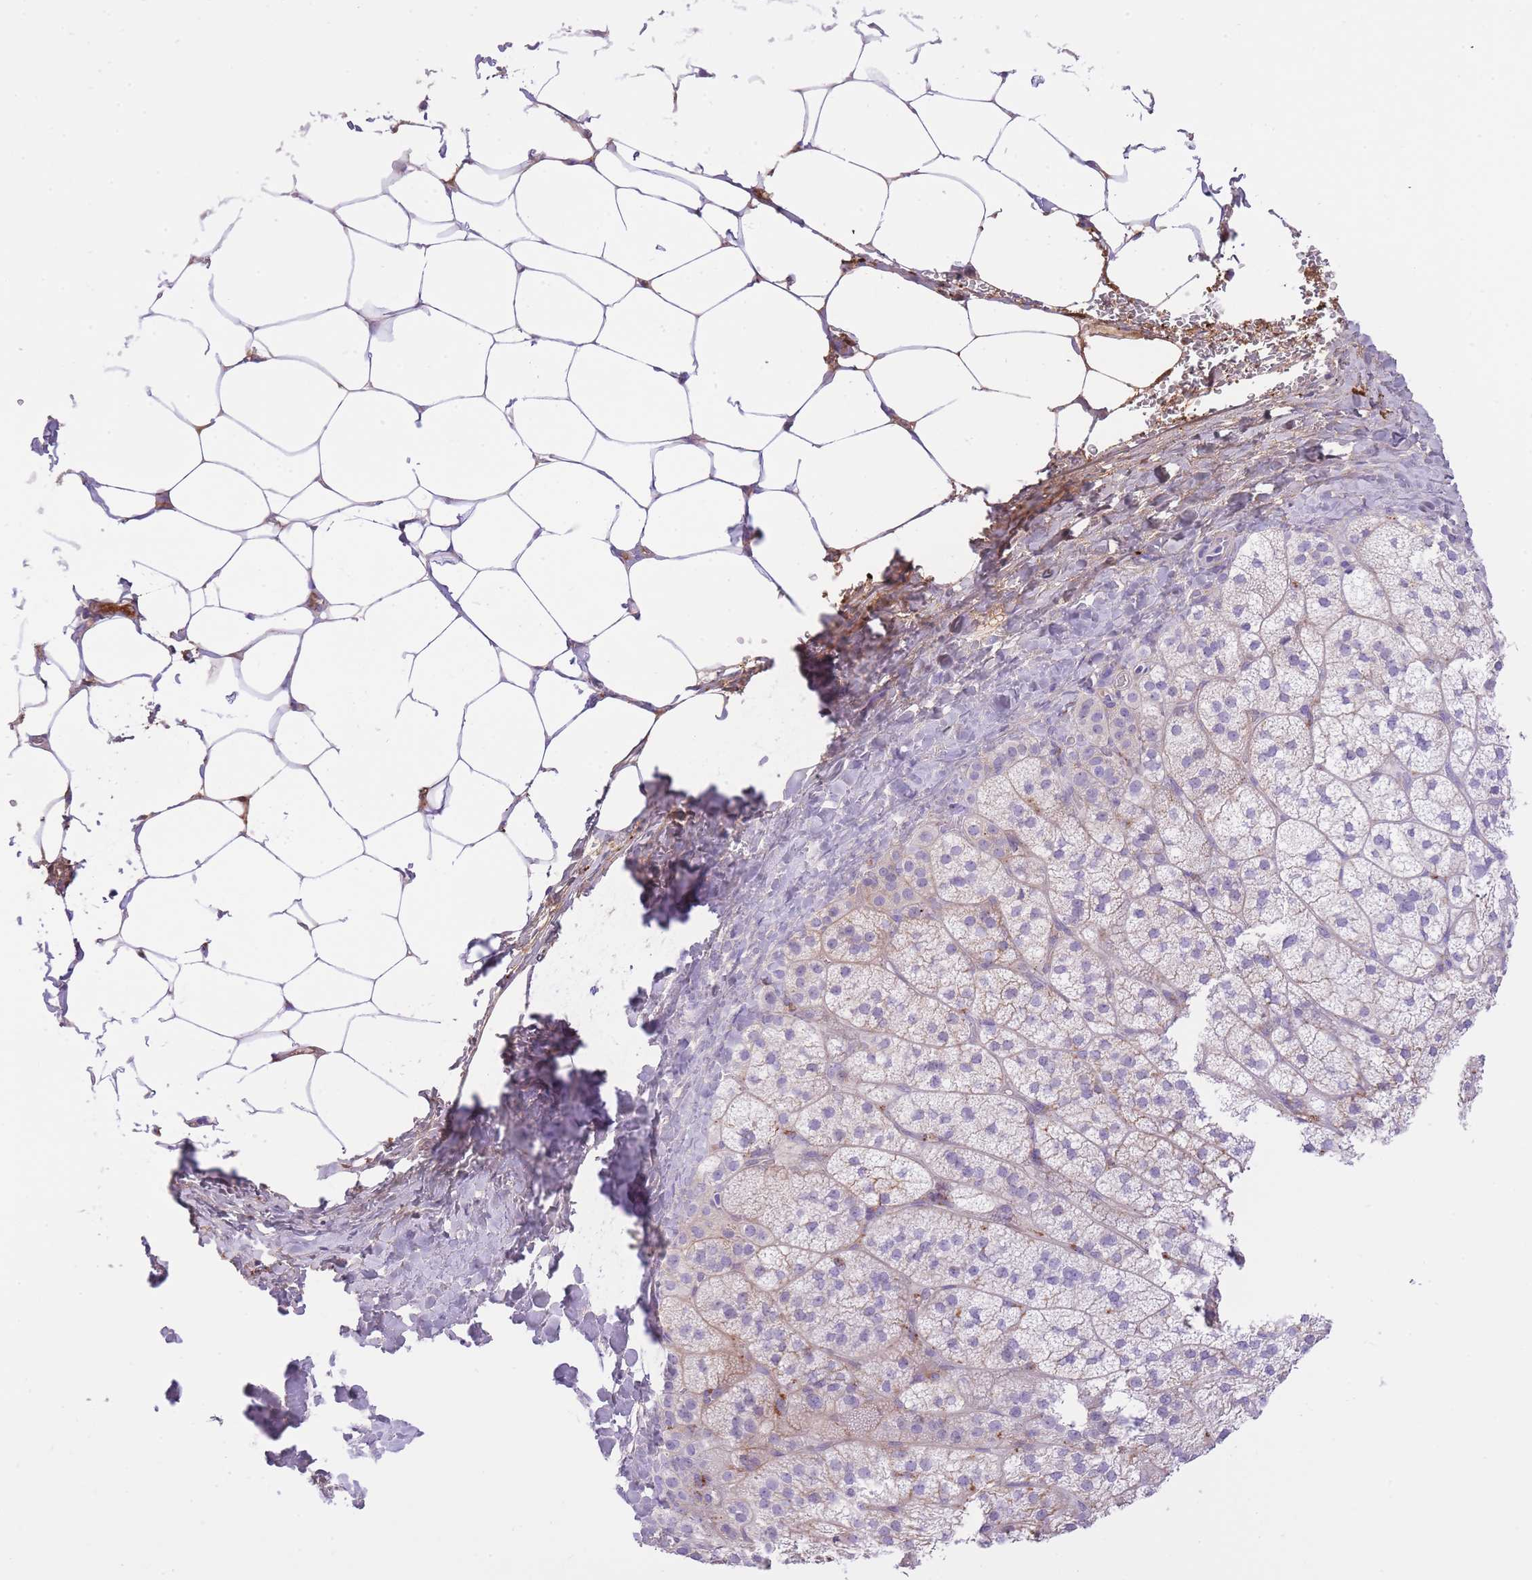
{"staining": {"intensity": "strong", "quantity": "<25%", "location": "cytoplasmic/membranous"}, "tissue": "adrenal gland", "cell_type": "Glandular cells", "image_type": "normal", "snomed": [{"axis": "morphology", "description": "Normal tissue, NOS"}, {"axis": "topography", "description": "Adrenal gland"}], "caption": "Immunohistochemistry (IHC) photomicrograph of normal adrenal gland: adrenal gland stained using IHC reveals medium levels of strong protein expression localized specifically in the cytoplasmic/membranous of glandular cells, appearing as a cytoplasmic/membranous brown color.", "gene": "HRG", "patient": {"sex": "female", "age": 58}}